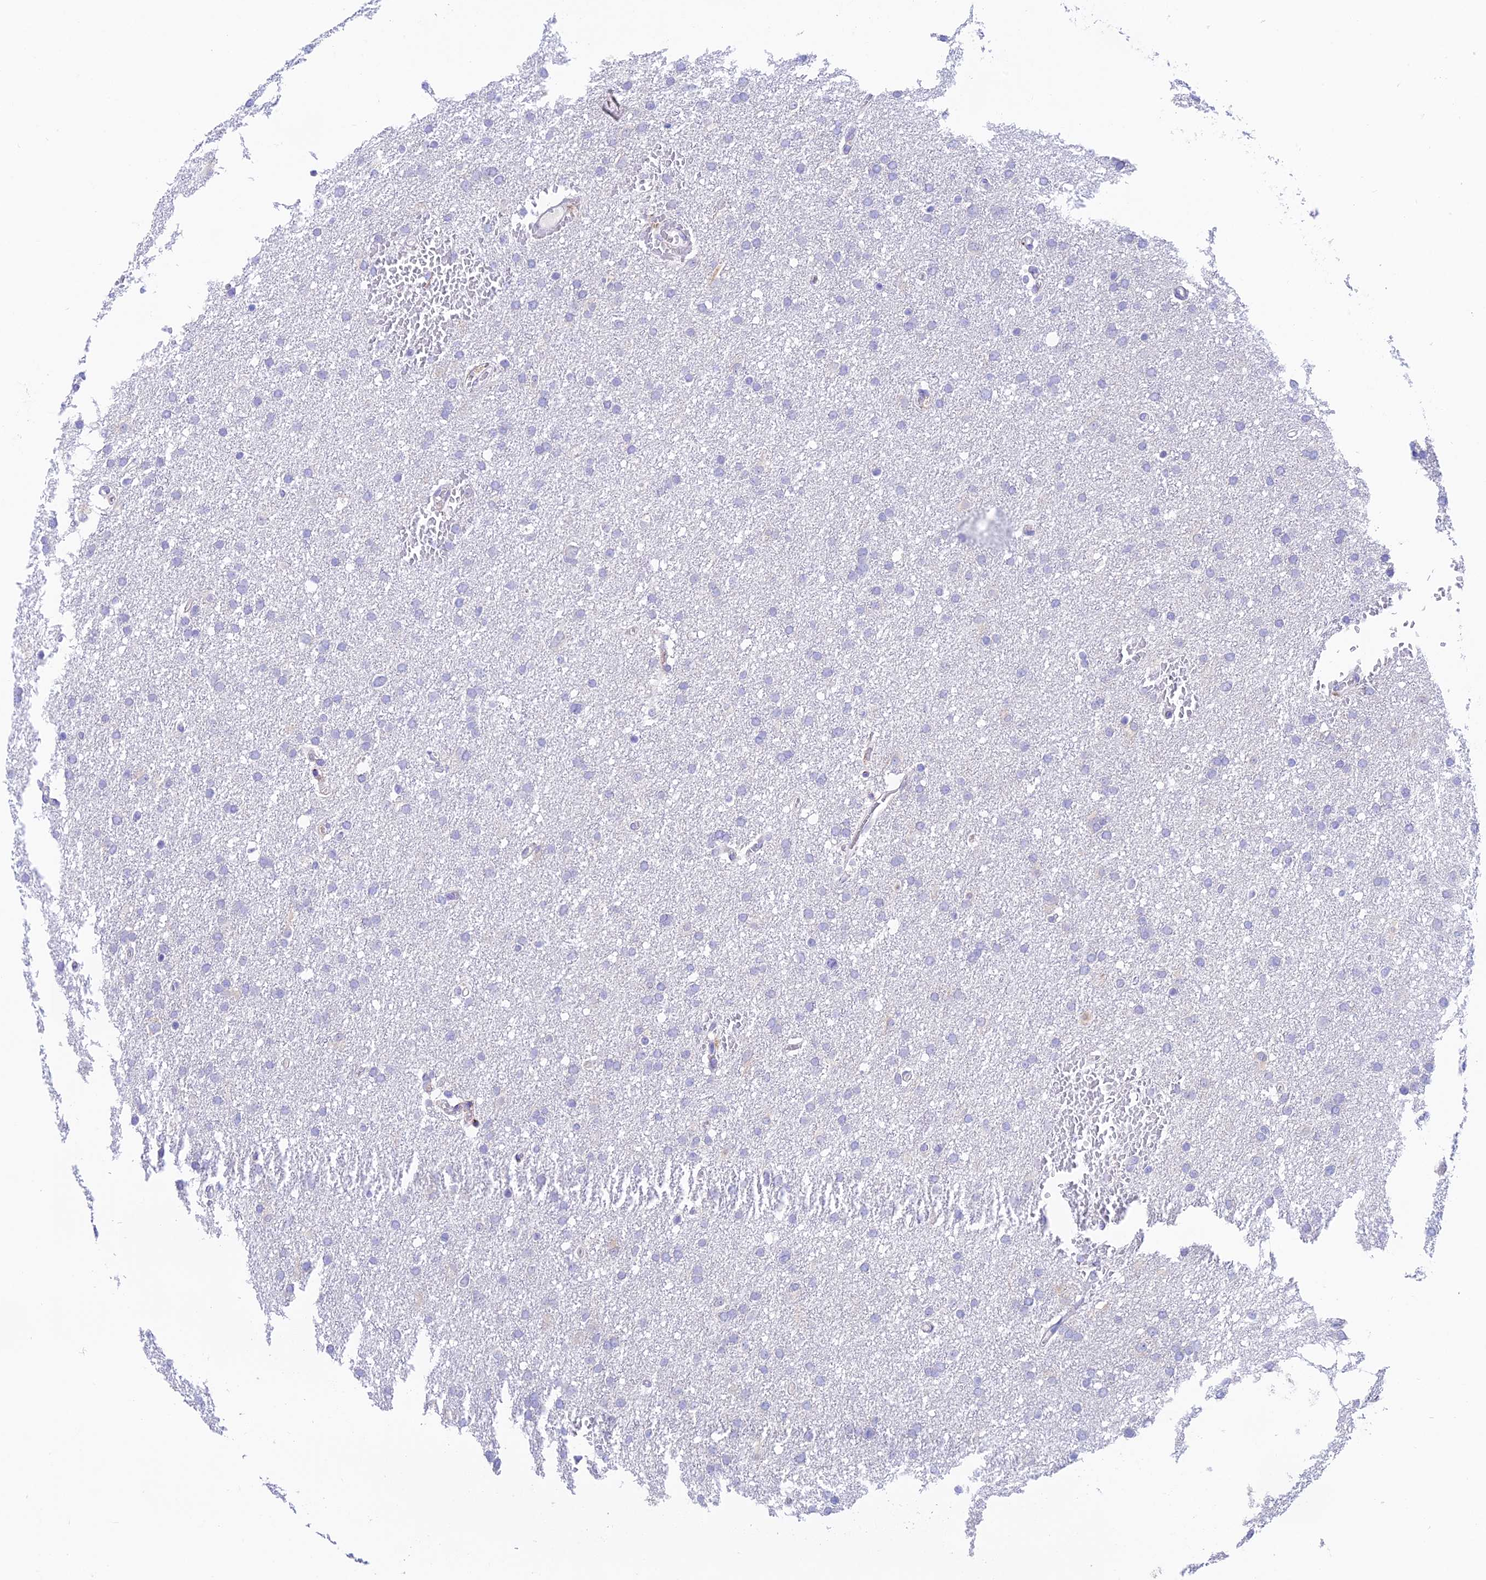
{"staining": {"intensity": "negative", "quantity": "none", "location": "none"}, "tissue": "glioma", "cell_type": "Tumor cells", "image_type": "cancer", "snomed": [{"axis": "morphology", "description": "Glioma, malignant, High grade"}, {"axis": "topography", "description": "Cerebral cortex"}], "caption": "This is an IHC histopathology image of glioma. There is no staining in tumor cells.", "gene": "TUBGCP6", "patient": {"sex": "female", "age": 36}}